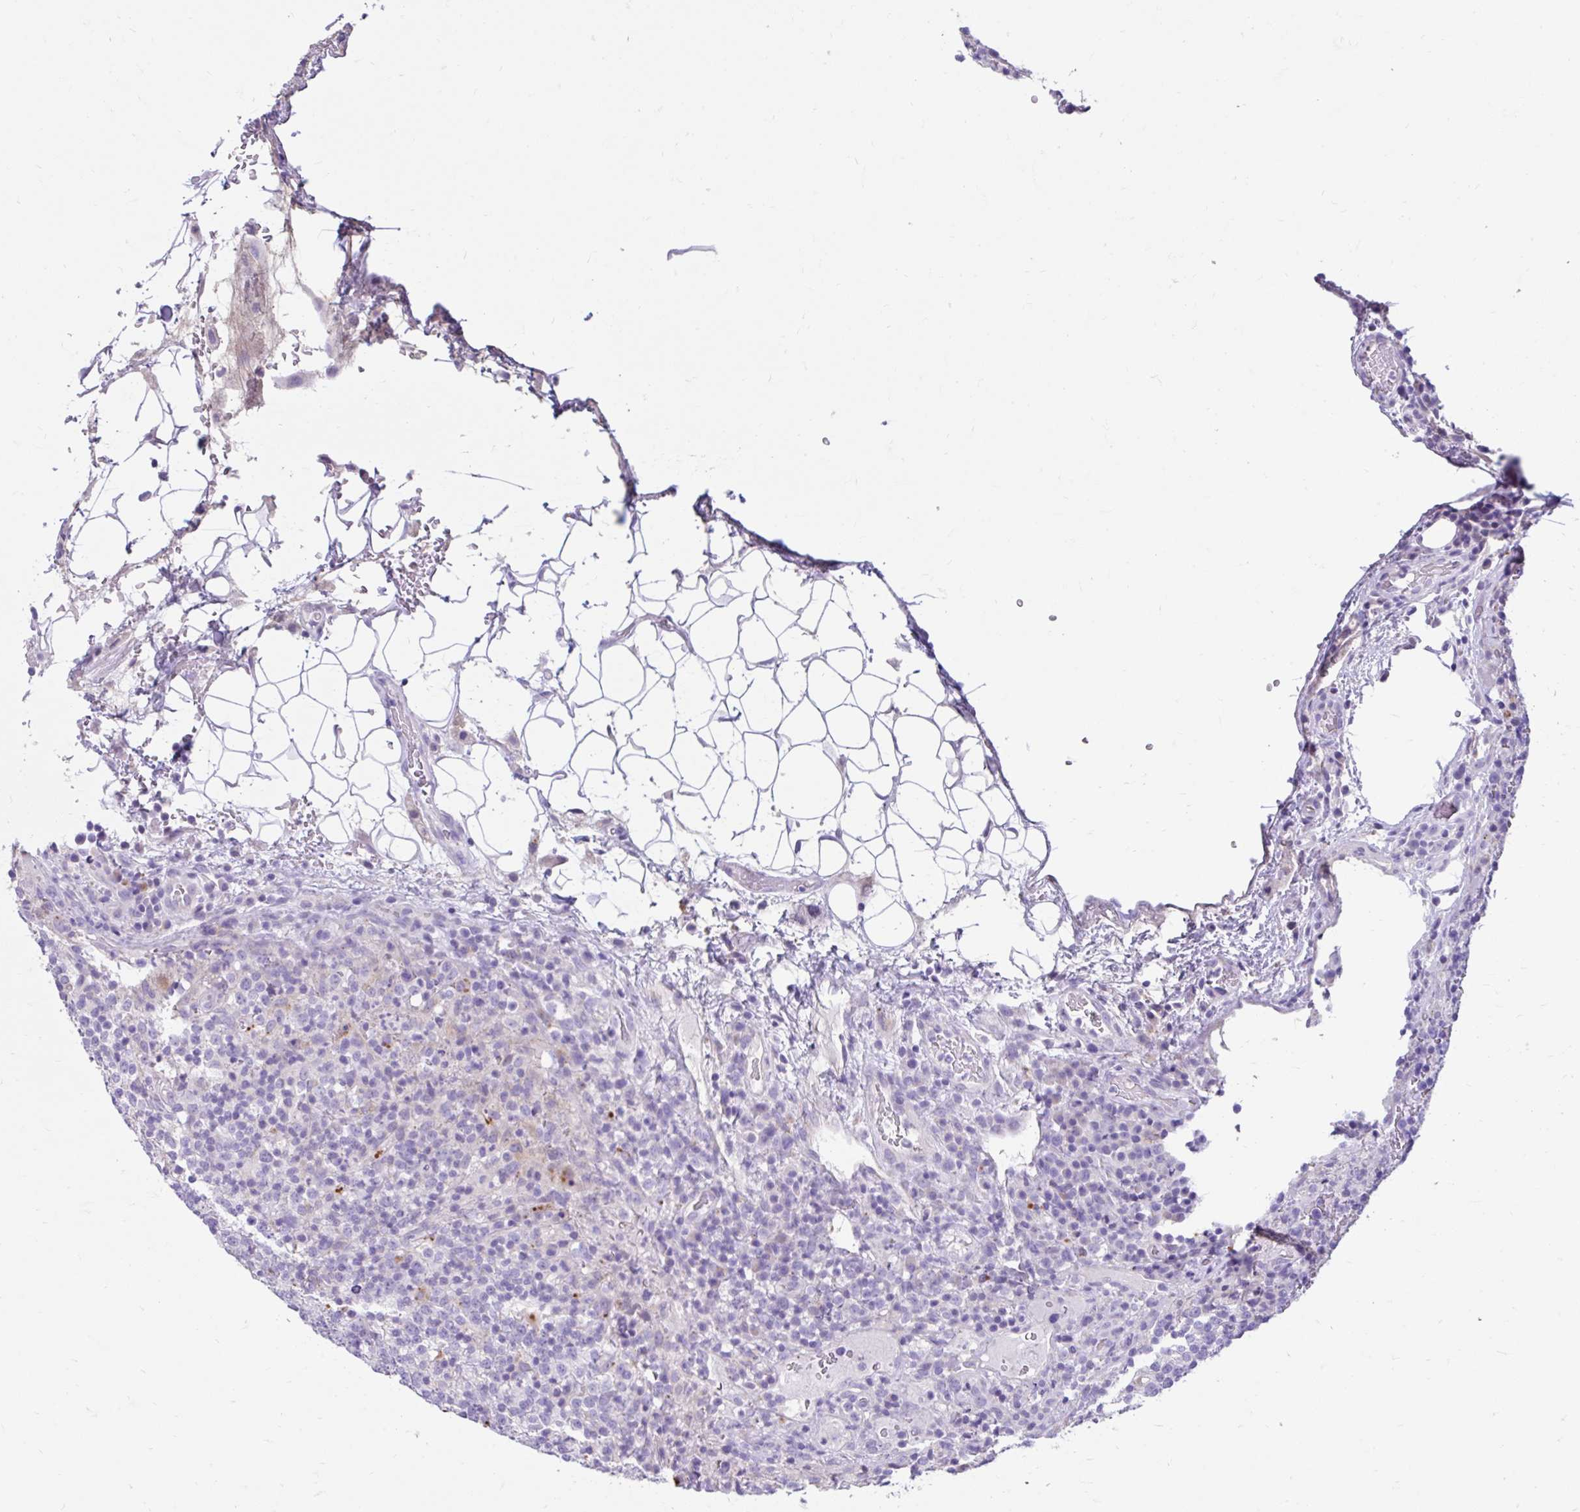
{"staining": {"intensity": "negative", "quantity": "none", "location": "none"}, "tissue": "lymphoma", "cell_type": "Tumor cells", "image_type": "cancer", "snomed": [{"axis": "morphology", "description": "Malignant lymphoma, non-Hodgkin's type, High grade"}, {"axis": "topography", "description": "Lymph node"}], "caption": "A high-resolution image shows immunohistochemistry staining of malignant lymphoma, non-Hodgkin's type (high-grade), which displays no significant expression in tumor cells. (DAB immunohistochemistry with hematoxylin counter stain).", "gene": "ZNF33A", "patient": {"sex": "male", "age": 54}}